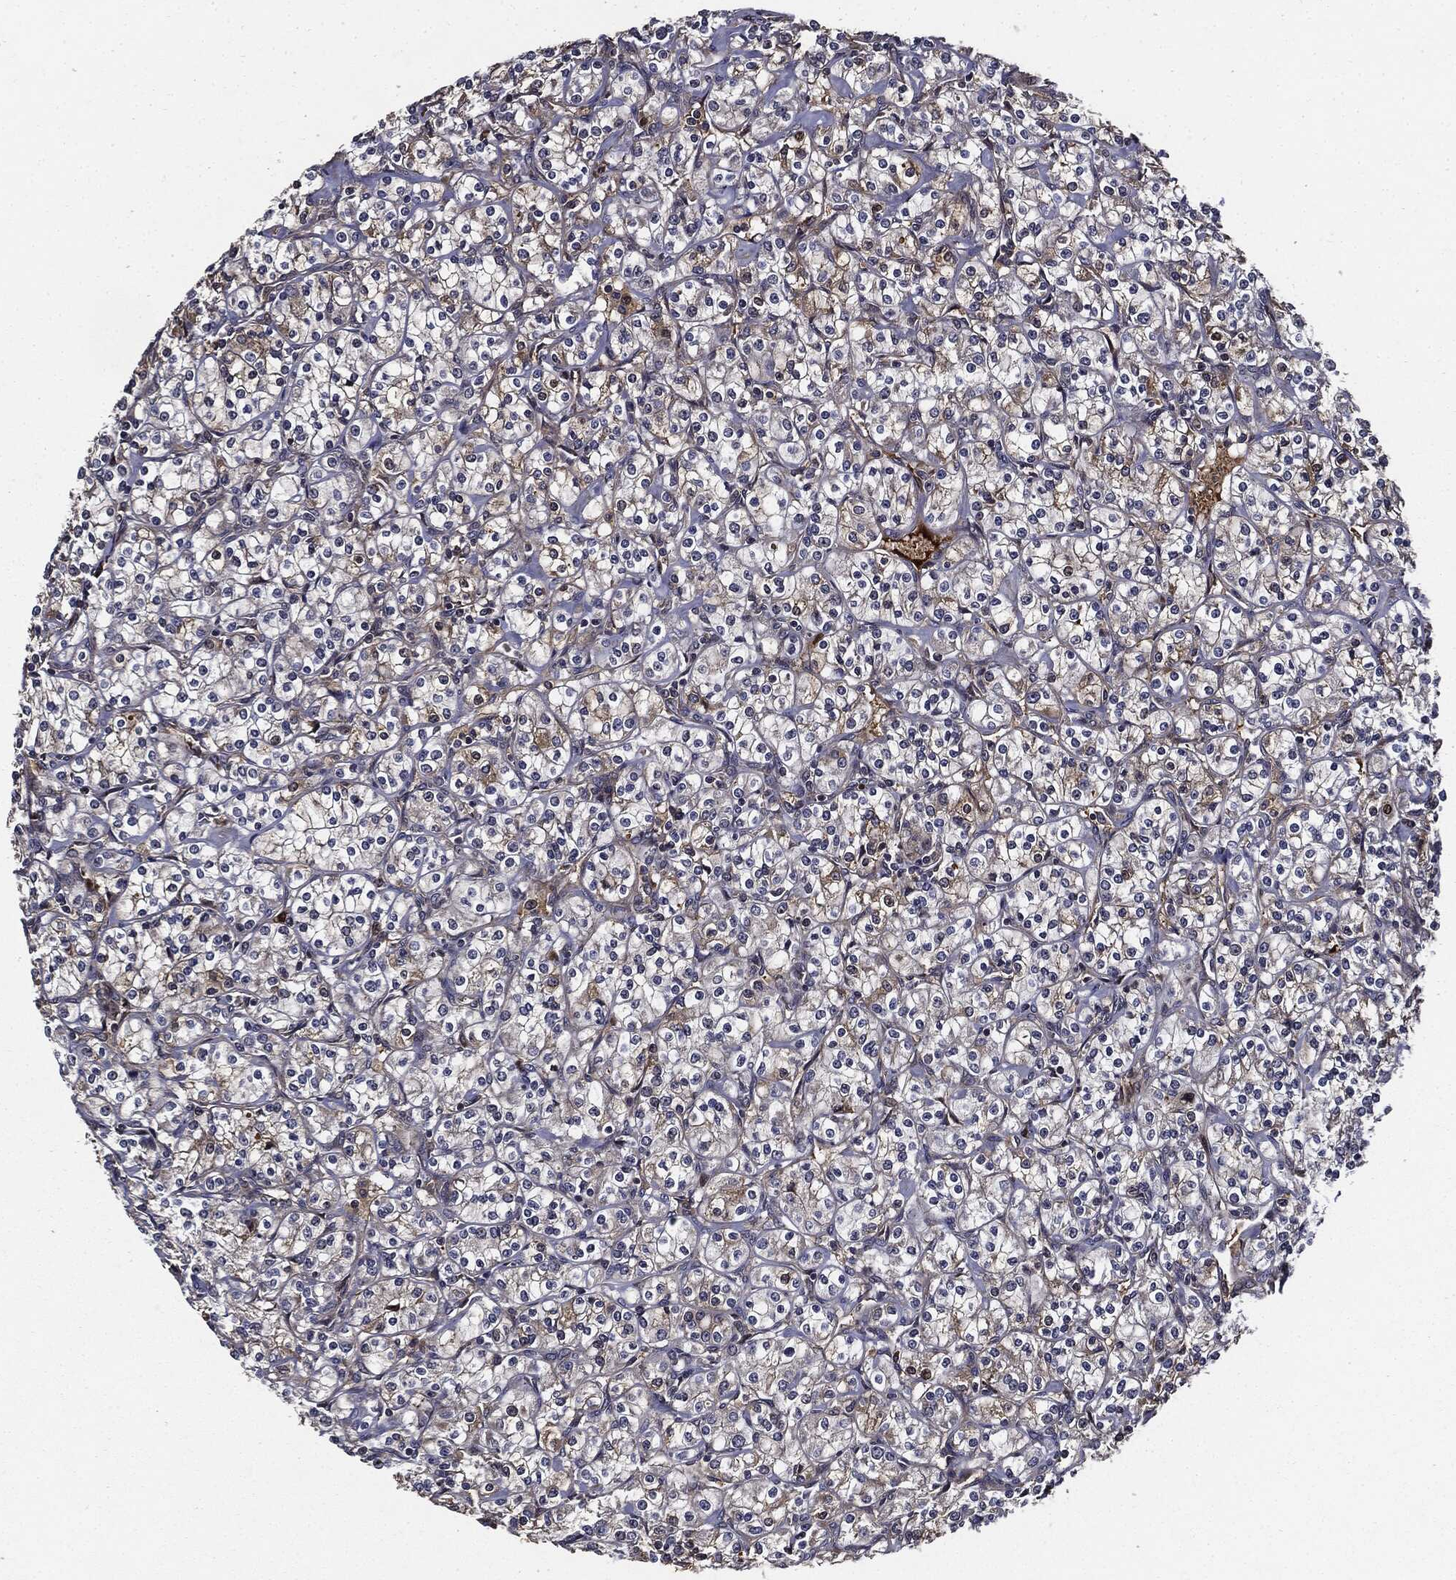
{"staining": {"intensity": "weak", "quantity": "<25%", "location": "cytoplasmic/membranous"}, "tissue": "renal cancer", "cell_type": "Tumor cells", "image_type": "cancer", "snomed": [{"axis": "morphology", "description": "Adenocarcinoma, NOS"}, {"axis": "topography", "description": "Kidney"}], "caption": "Image shows no significant protein expression in tumor cells of renal cancer.", "gene": "HTT", "patient": {"sex": "male", "age": 77}}